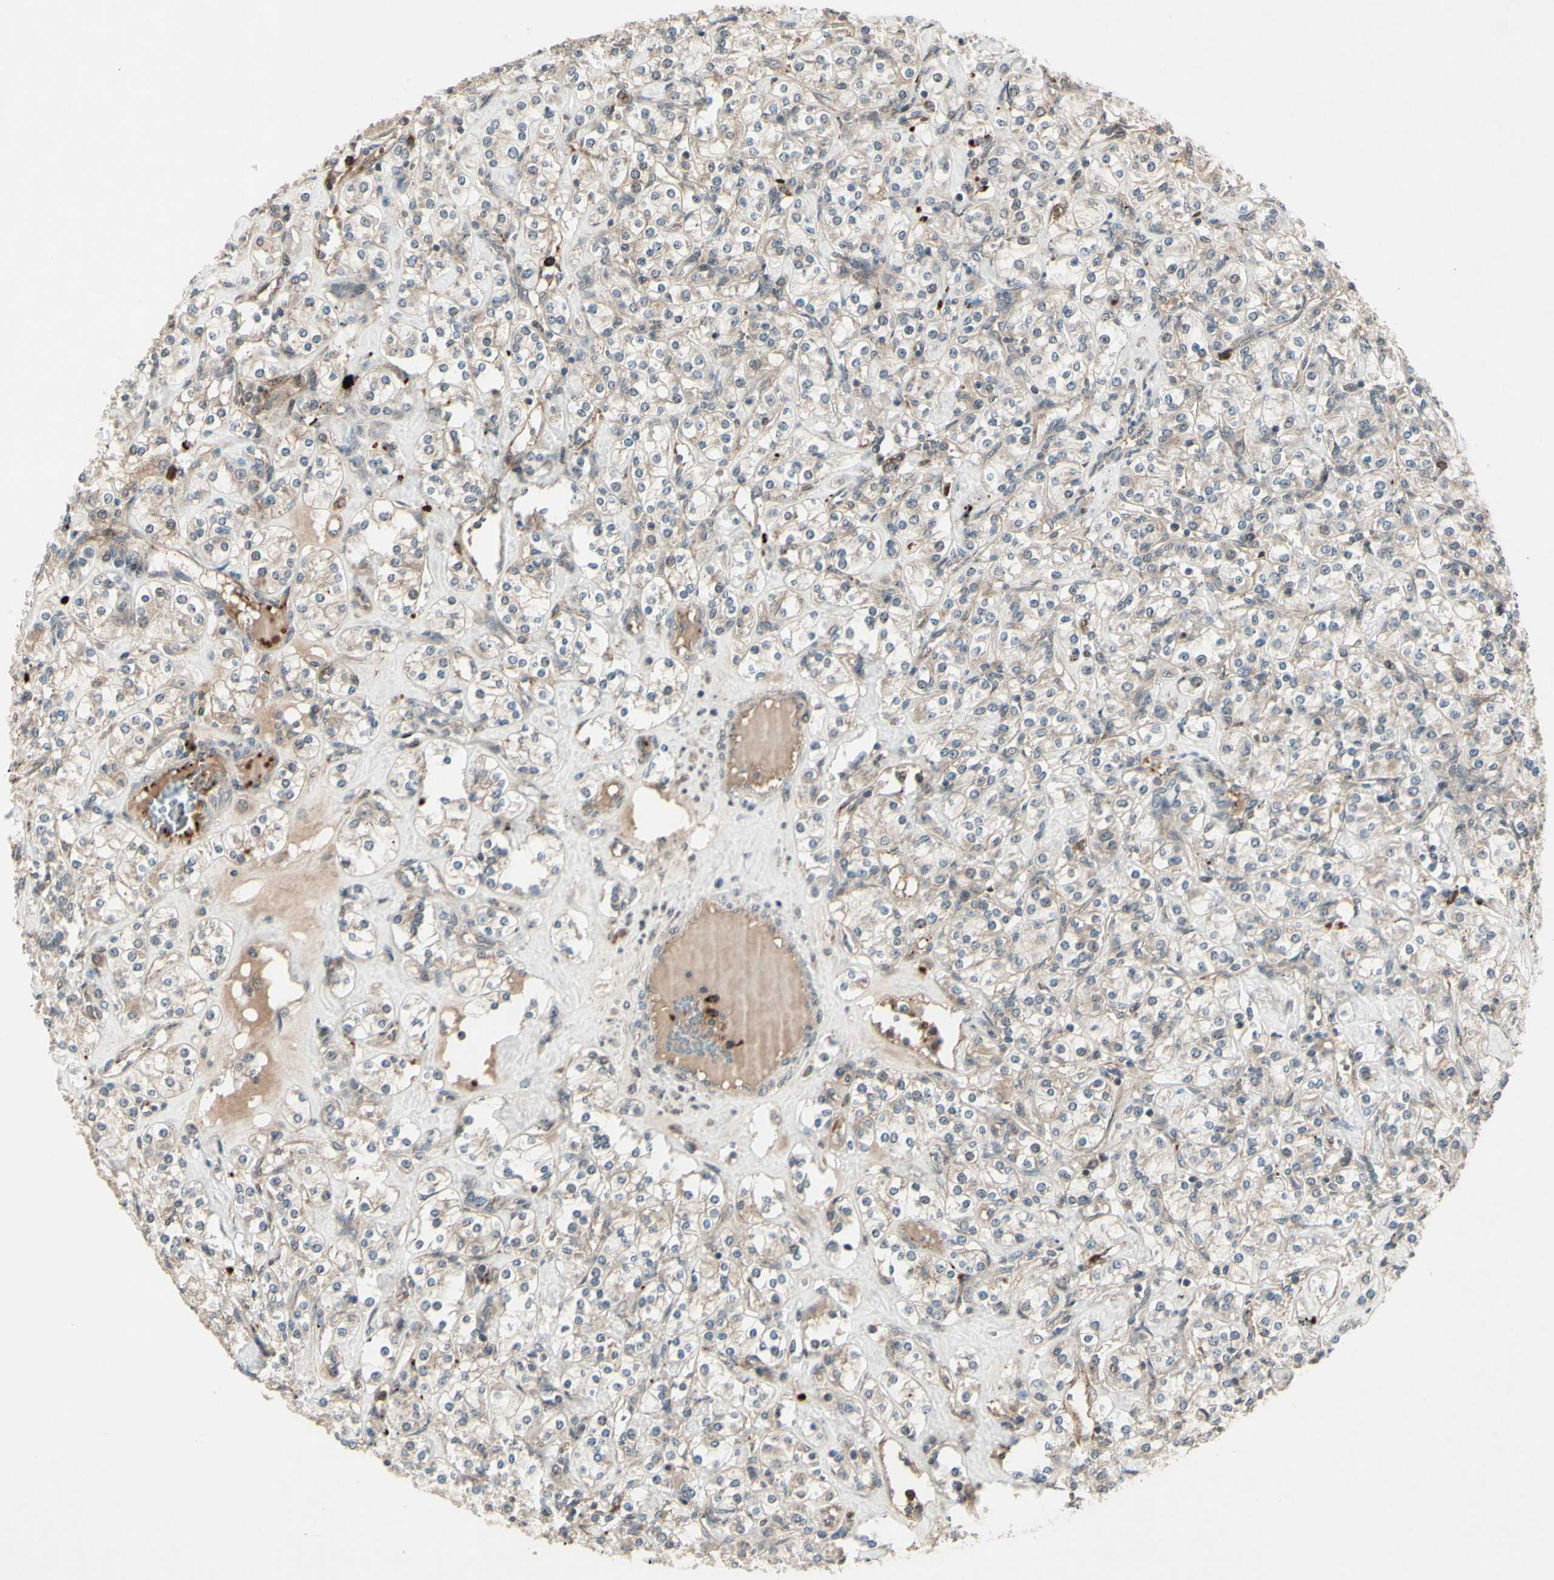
{"staining": {"intensity": "weak", "quantity": "25%-75%", "location": "cytoplasmic/membranous"}, "tissue": "renal cancer", "cell_type": "Tumor cells", "image_type": "cancer", "snomed": [{"axis": "morphology", "description": "Adenocarcinoma, NOS"}, {"axis": "topography", "description": "Kidney"}], "caption": "There is low levels of weak cytoplasmic/membranous positivity in tumor cells of adenocarcinoma (renal), as demonstrated by immunohistochemical staining (brown color).", "gene": "MLF2", "patient": {"sex": "male", "age": 77}}